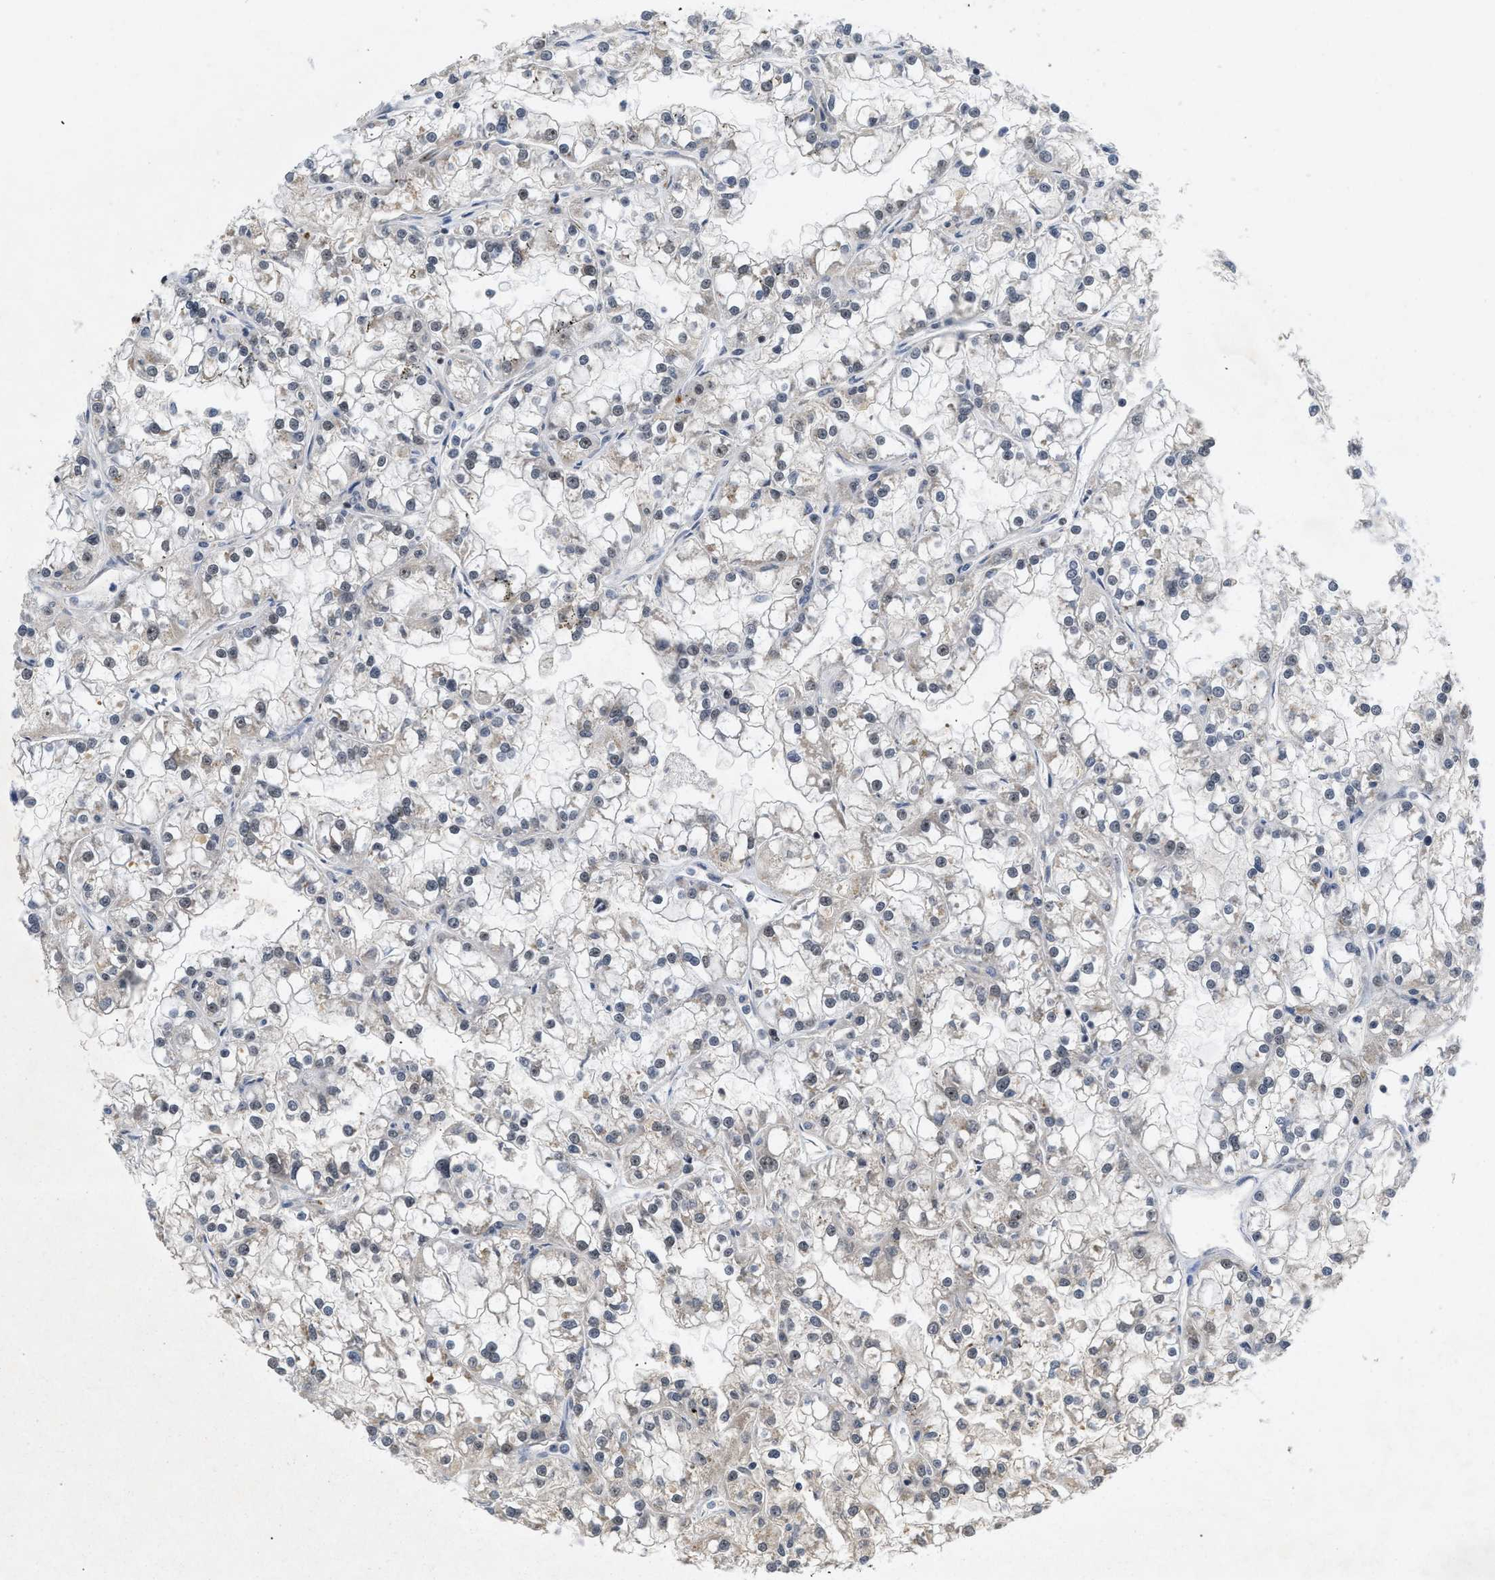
{"staining": {"intensity": "negative", "quantity": "none", "location": "none"}, "tissue": "renal cancer", "cell_type": "Tumor cells", "image_type": "cancer", "snomed": [{"axis": "morphology", "description": "Adenocarcinoma, NOS"}, {"axis": "topography", "description": "Kidney"}], "caption": "An immunohistochemistry image of adenocarcinoma (renal) is shown. There is no staining in tumor cells of adenocarcinoma (renal). Nuclei are stained in blue.", "gene": "ZNF346", "patient": {"sex": "female", "age": 52}}